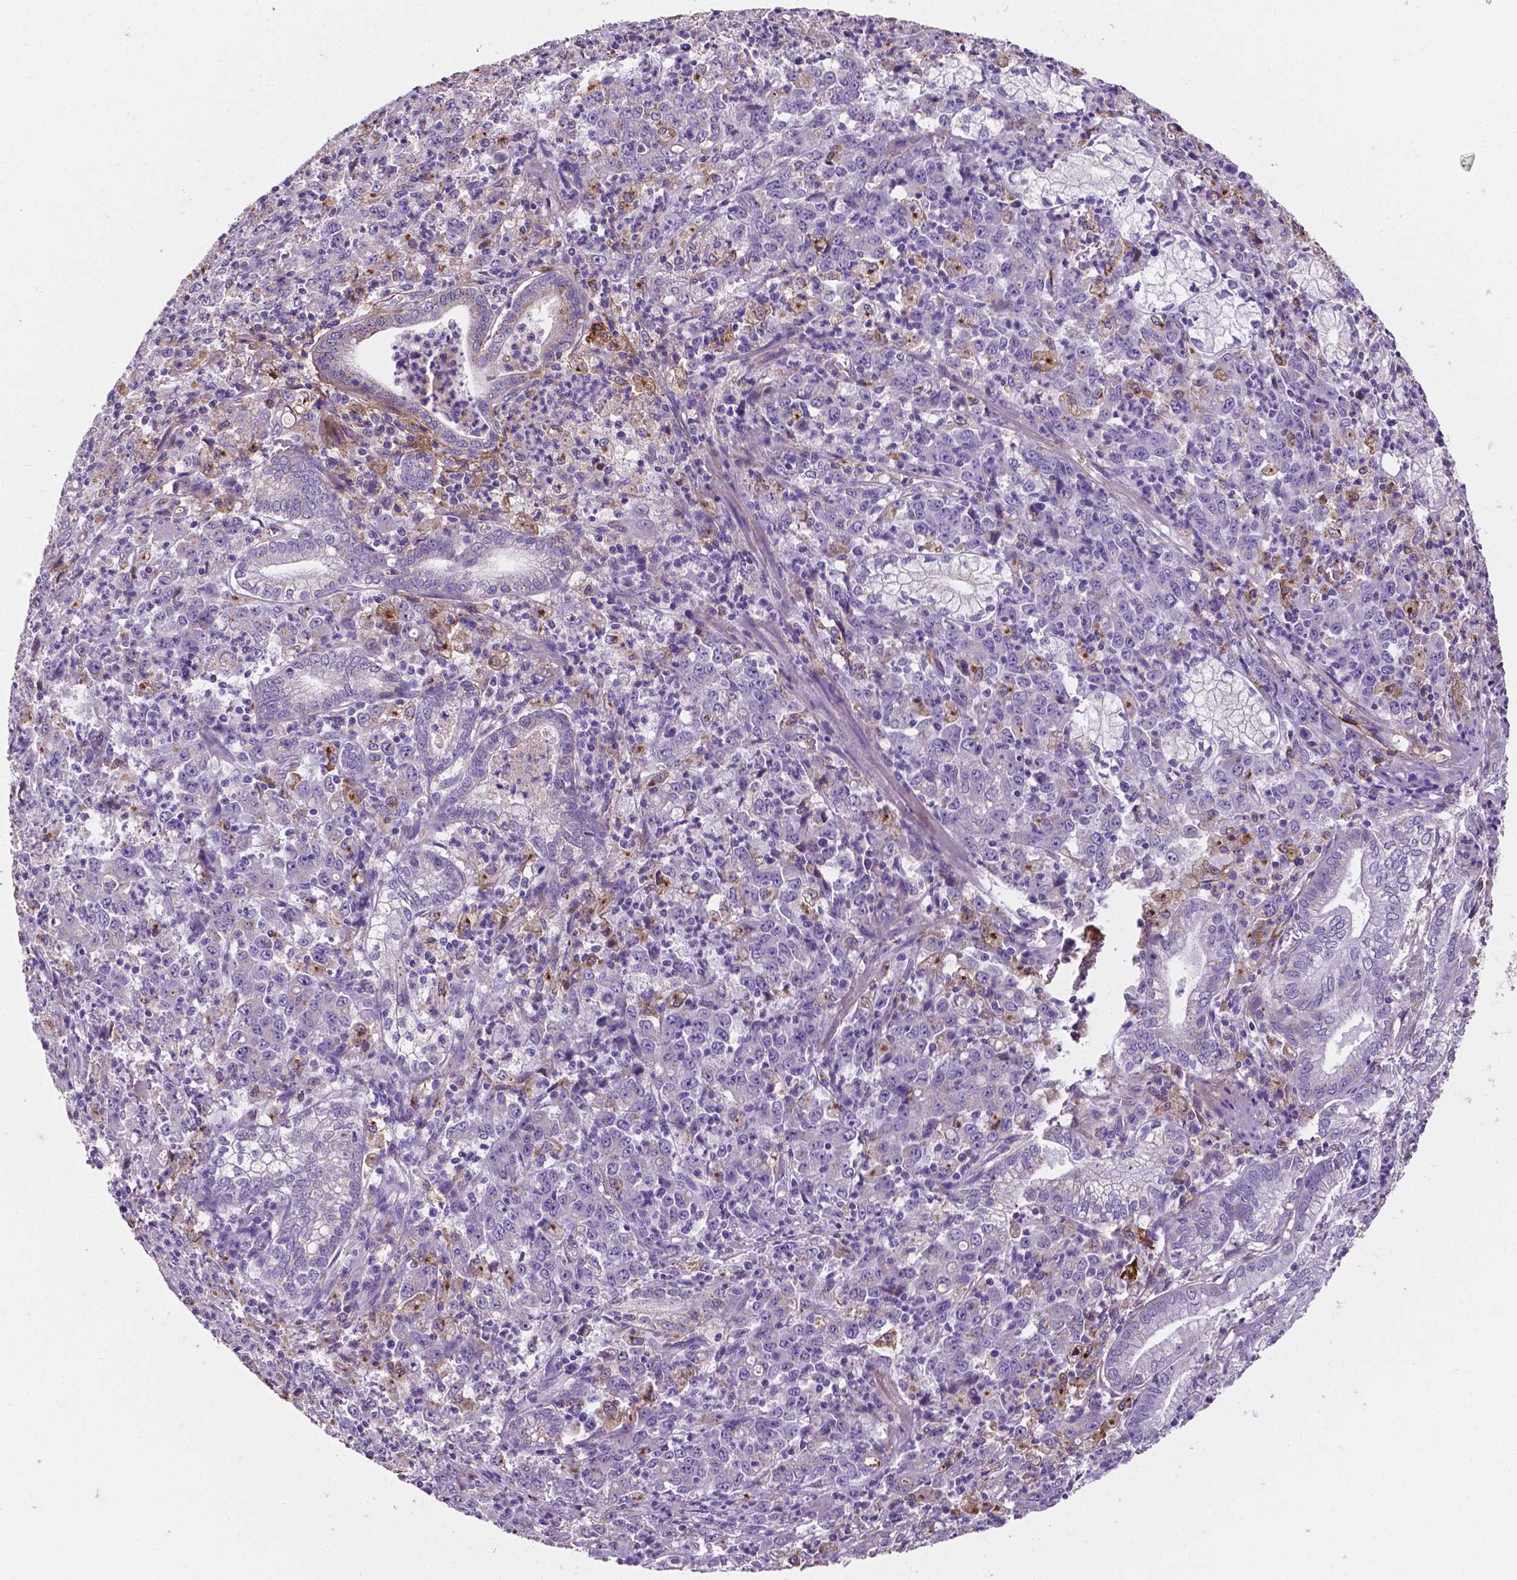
{"staining": {"intensity": "negative", "quantity": "none", "location": "none"}, "tissue": "stomach cancer", "cell_type": "Tumor cells", "image_type": "cancer", "snomed": [{"axis": "morphology", "description": "Adenocarcinoma, NOS"}, {"axis": "topography", "description": "Stomach, lower"}], "caption": "The image displays no staining of tumor cells in stomach cancer (adenocarcinoma). (DAB immunohistochemistry (IHC), high magnification).", "gene": "APOE", "patient": {"sex": "female", "age": 71}}